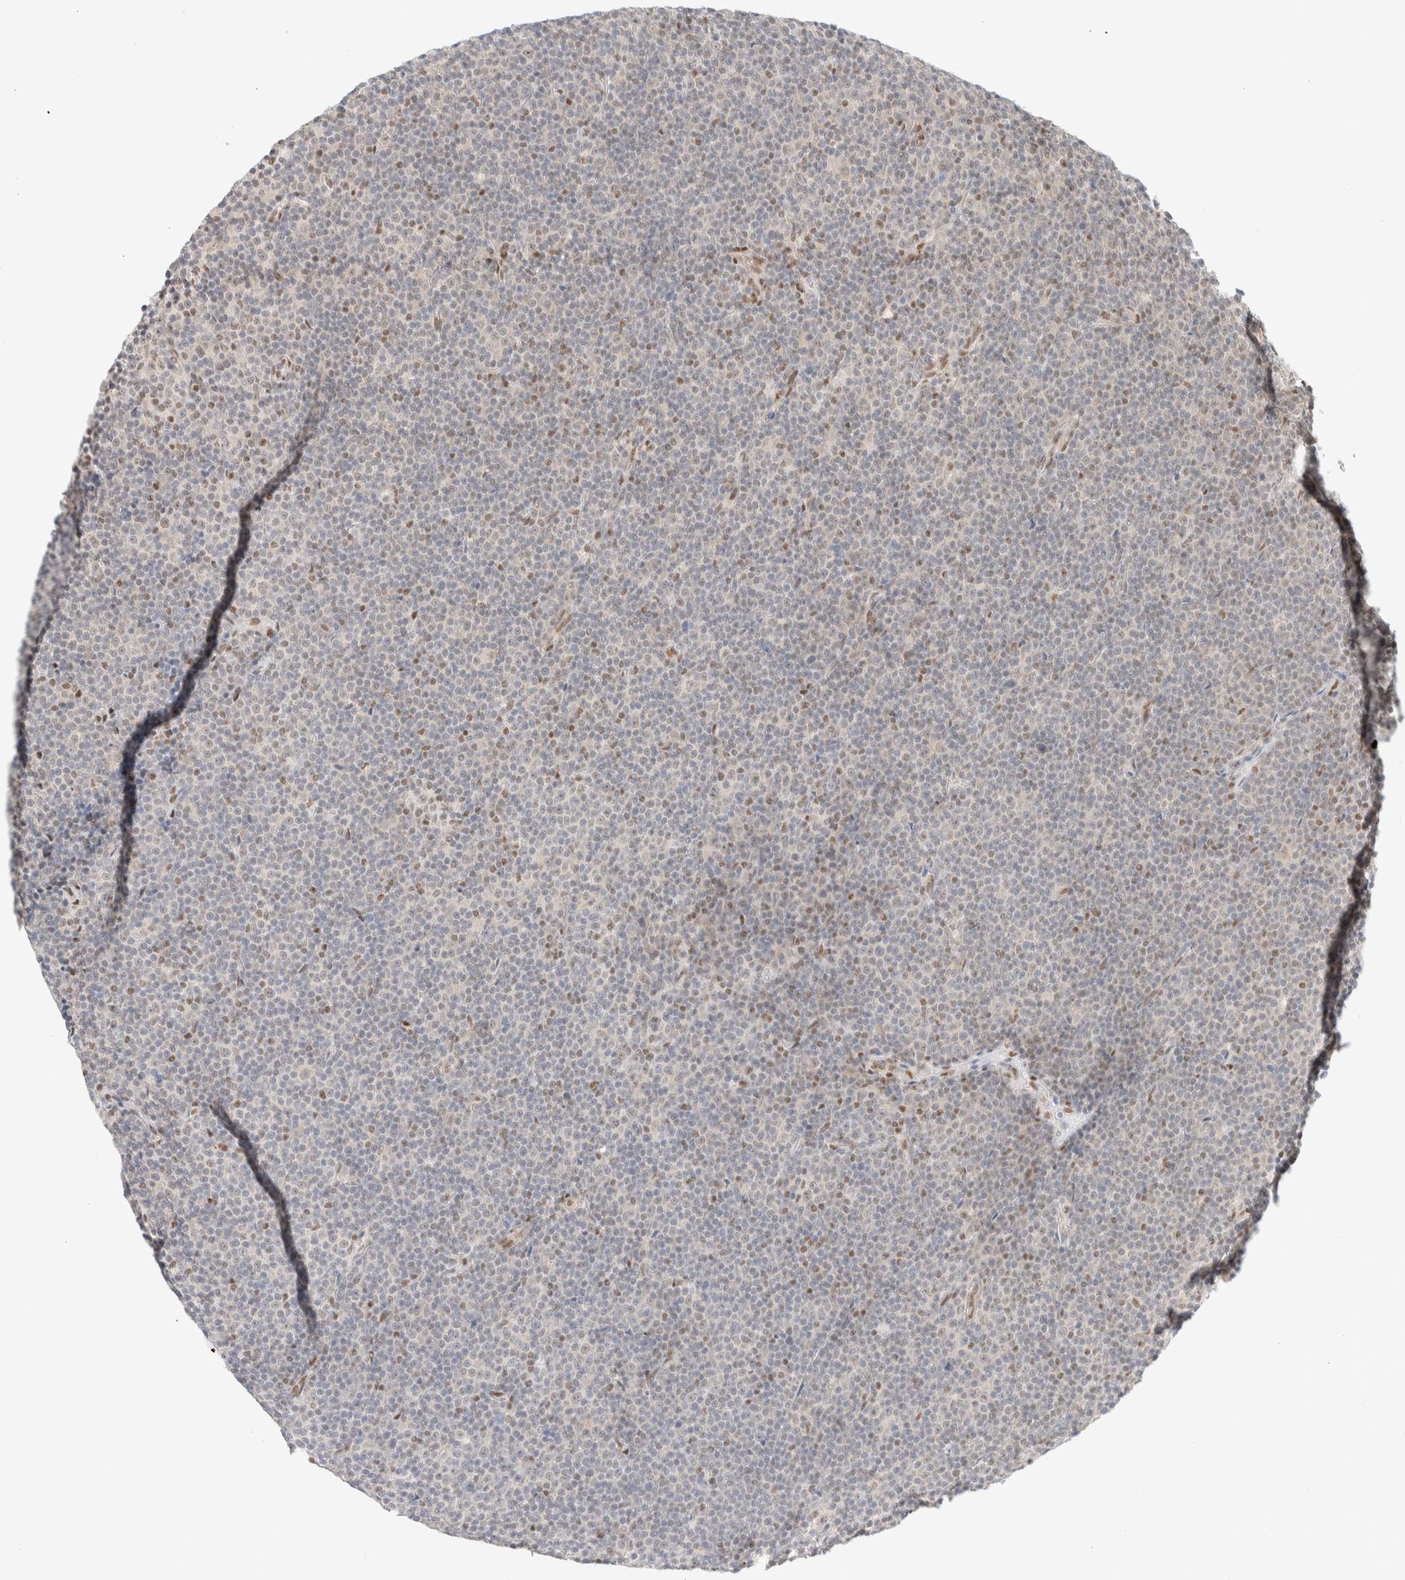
{"staining": {"intensity": "negative", "quantity": "none", "location": "none"}, "tissue": "lymphoma", "cell_type": "Tumor cells", "image_type": "cancer", "snomed": [{"axis": "morphology", "description": "Malignant lymphoma, non-Hodgkin's type, Low grade"}, {"axis": "topography", "description": "Lymph node"}], "caption": "Tumor cells are negative for brown protein staining in malignant lymphoma, non-Hodgkin's type (low-grade). Nuclei are stained in blue.", "gene": "PYGO2", "patient": {"sex": "female", "age": 67}}